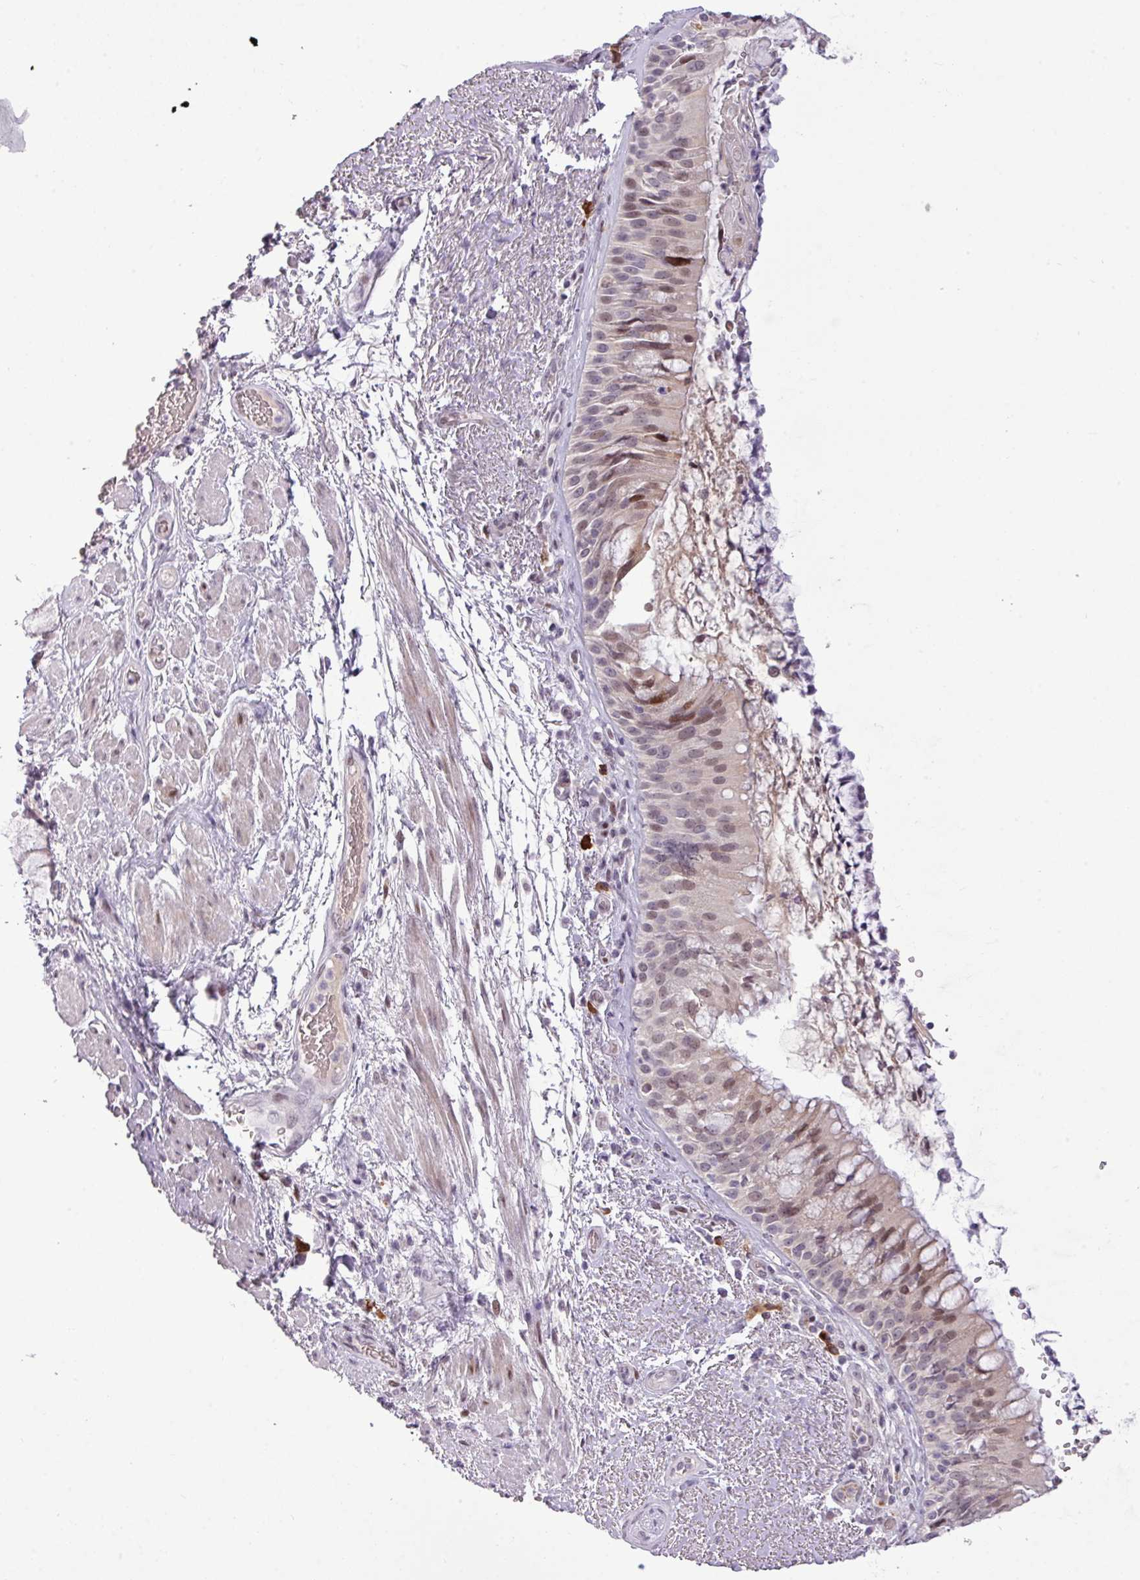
{"staining": {"intensity": "weak", "quantity": "25%-75%", "location": "nuclear"}, "tissue": "bronchus", "cell_type": "Respiratory epithelial cells", "image_type": "normal", "snomed": [{"axis": "morphology", "description": "Normal tissue, NOS"}, {"axis": "topography", "description": "Cartilage tissue"}, {"axis": "topography", "description": "Bronchus"}], "caption": "Immunohistochemistry staining of normal bronchus, which exhibits low levels of weak nuclear expression in about 25%-75% of respiratory epithelial cells indicating weak nuclear protein expression. The staining was performed using DAB (brown) for protein detection and nuclei were counterstained in hematoxylin (blue).", "gene": "SLC66A2", "patient": {"sex": "male", "age": 63}}